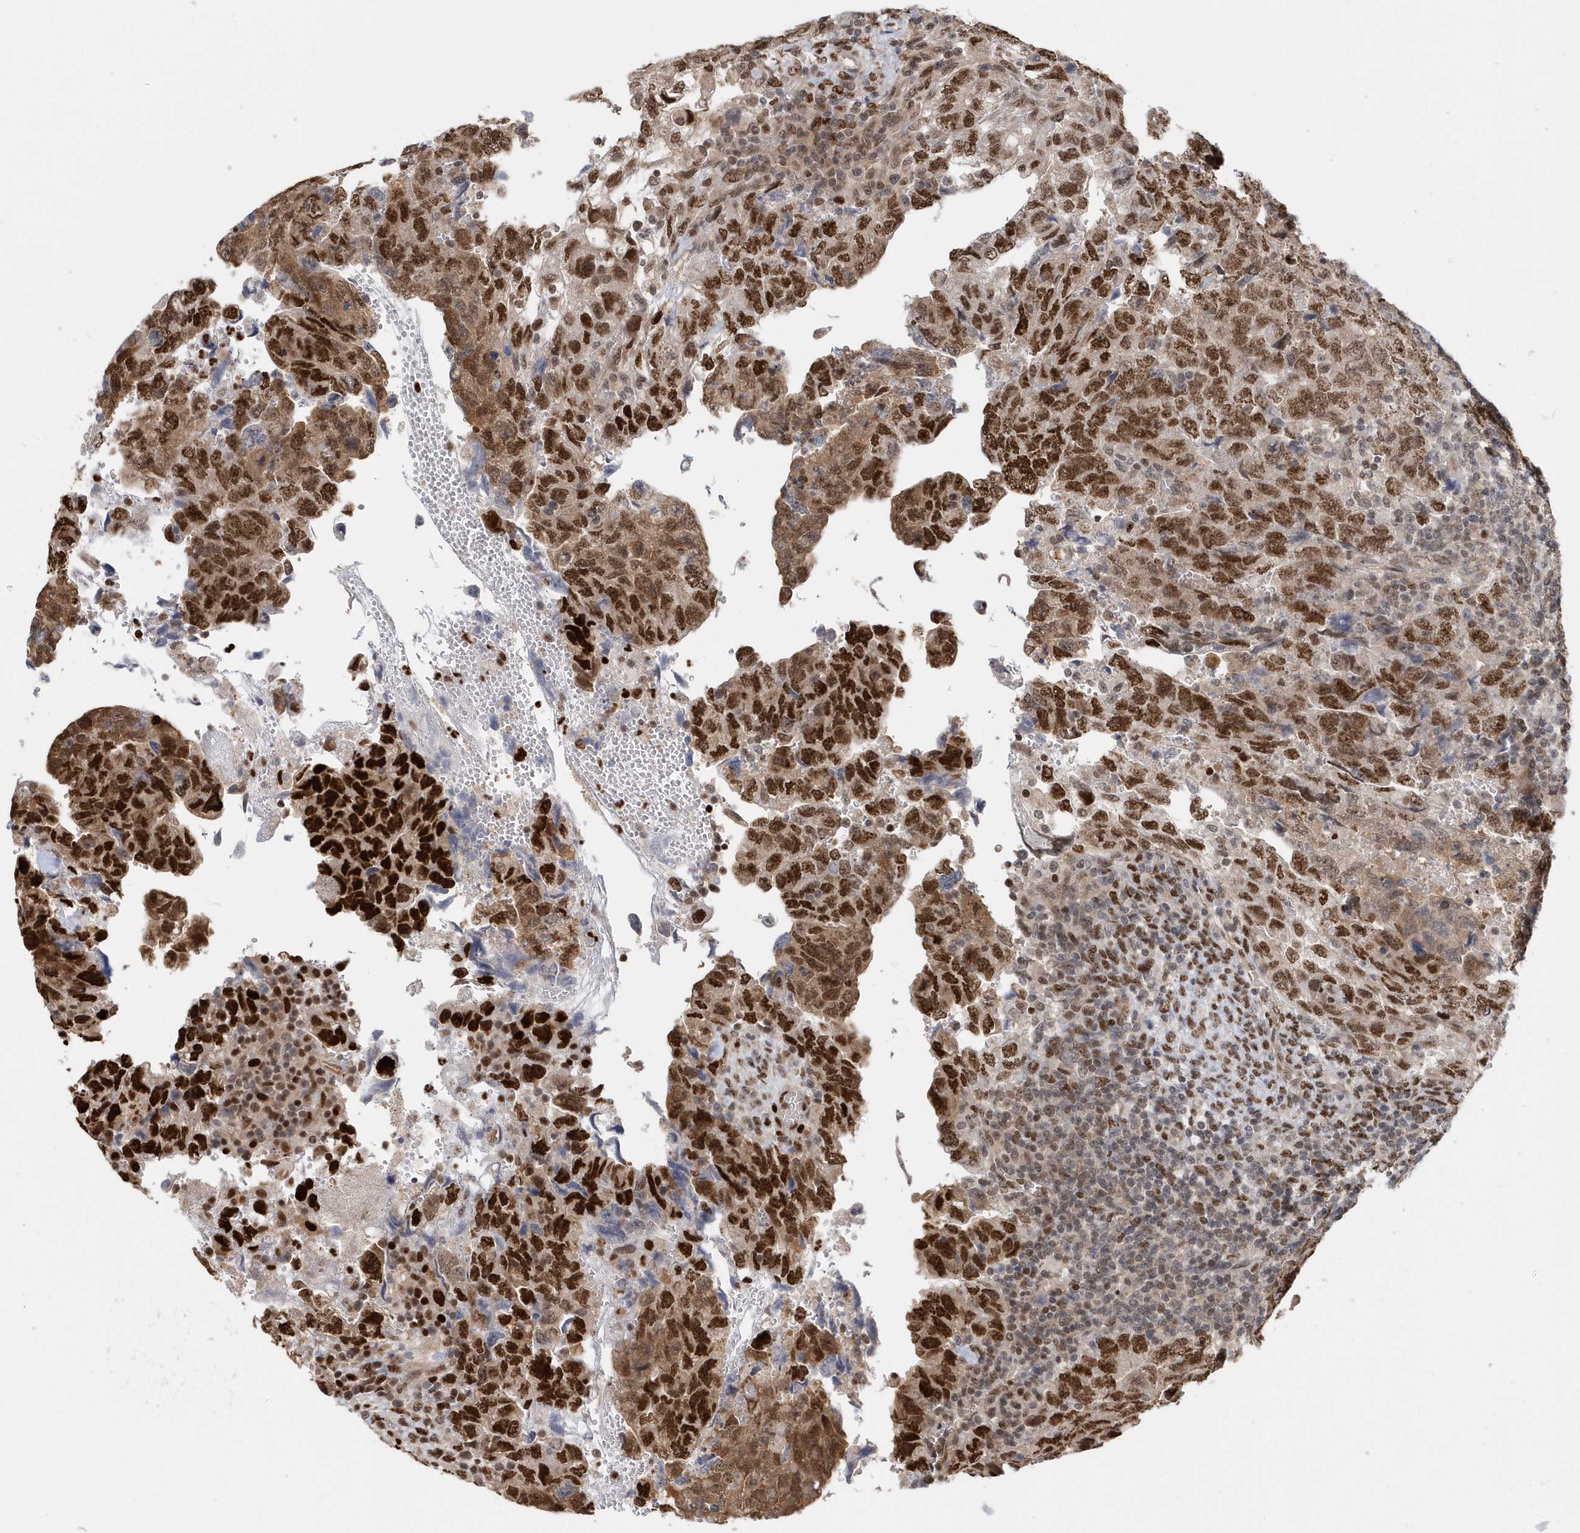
{"staining": {"intensity": "strong", "quantity": ">75%", "location": "nuclear"}, "tissue": "testis cancer", "cell_type": "Tumor cells", "image_type": "cancer", "snomed": [{"axis": "morphology", "description": "Carcinoma, Embryonal, NOS"}, {"axis": "topography", "description": "Testis"}], "caption": "Tumor cells display high levels of strong nuclear expression in about >75% of cells in human testis cancer (embryonal carcinoma).", "gene": "SUMO2", "patient": {"sex": "male", "age": 36}}